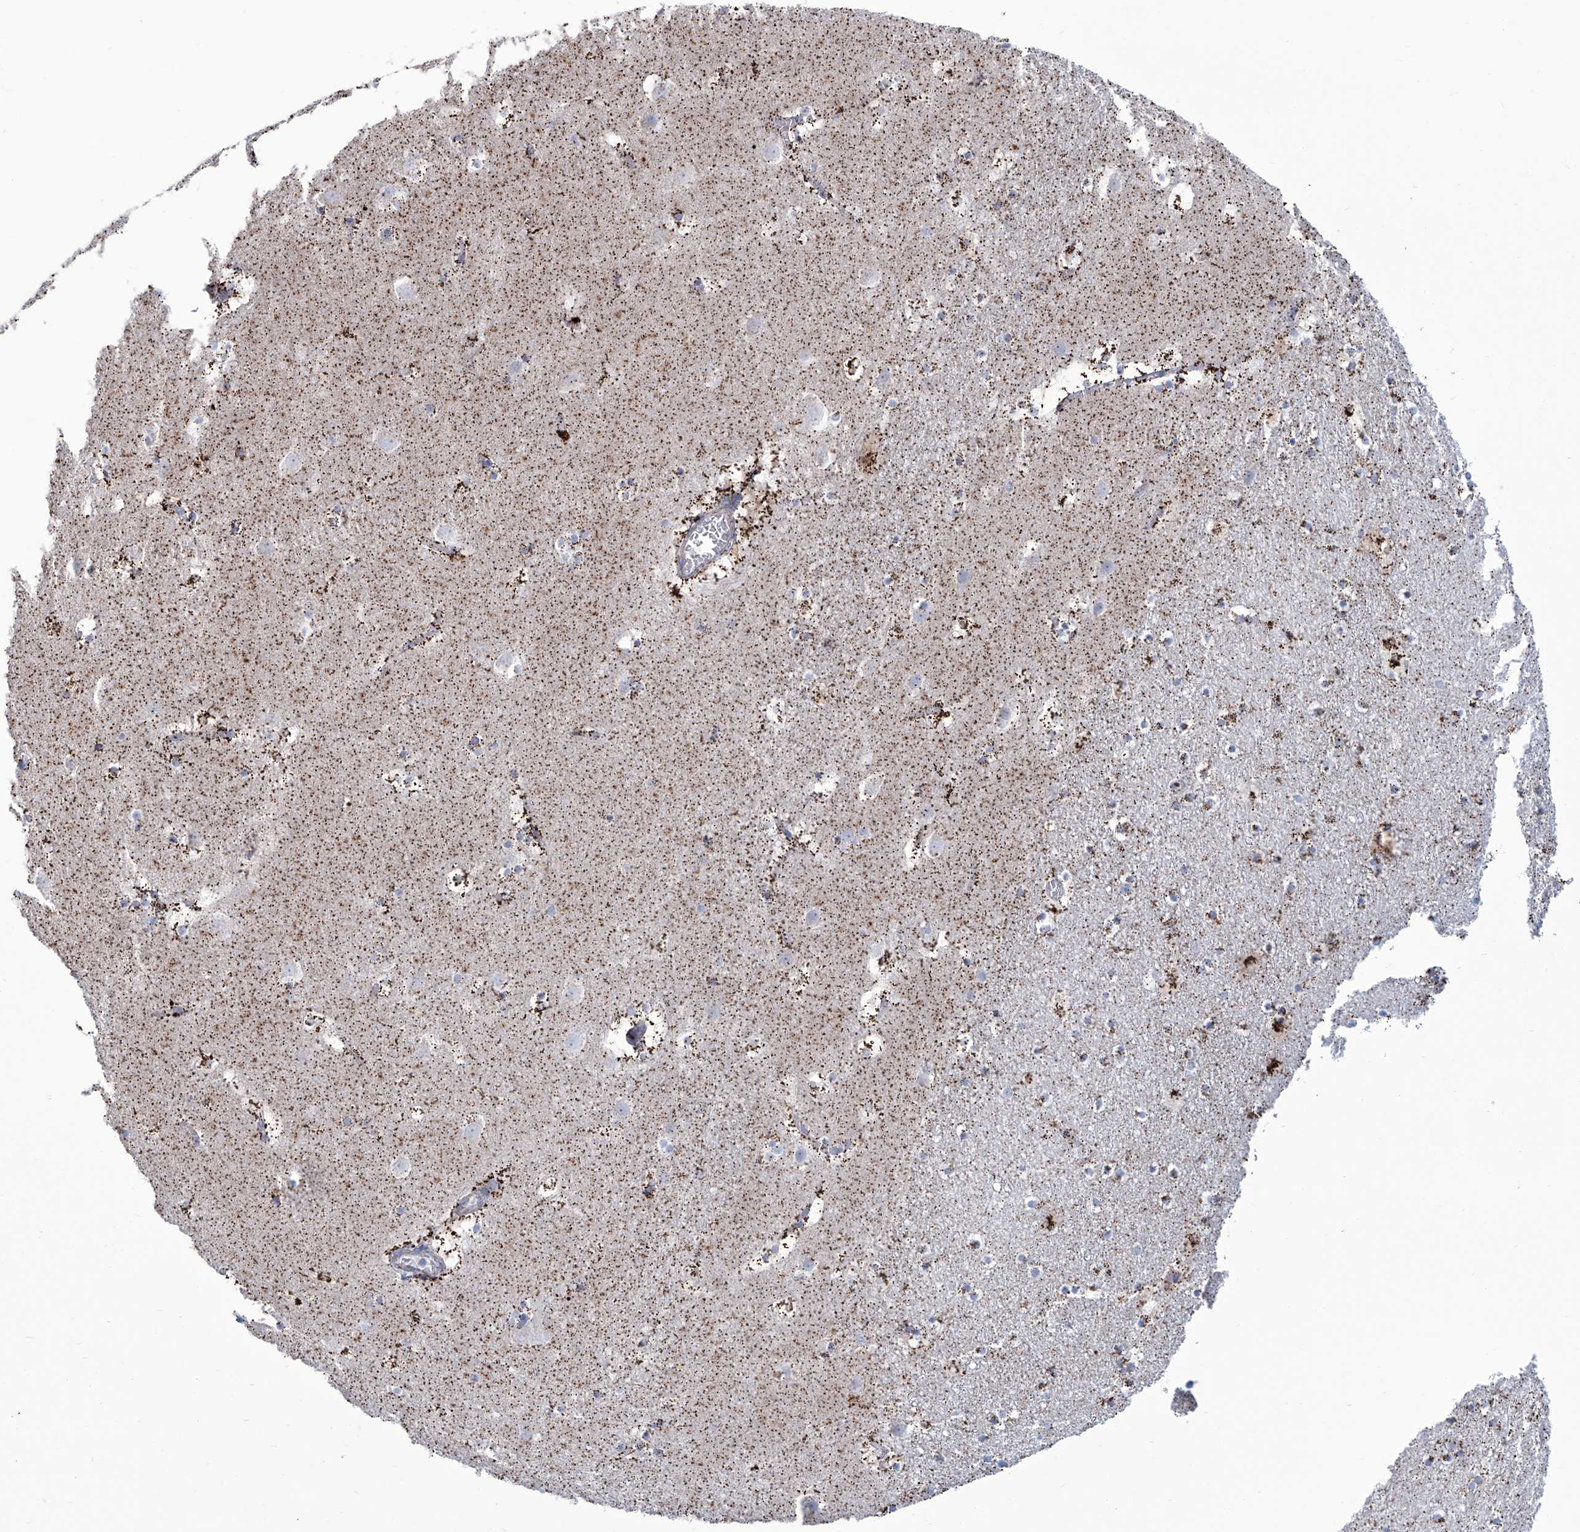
{"staining": {"intensity": "strong", "quantity": "<25%", "location": "cytoplasmic/membranous"}, "tissue": "caudate", "cell_type": "Glial cells", "image_type": "normal", "snomed": [{"axis": "morphology", "description": "Normal tissue, NOS"}, {"axis": "topography", "description": "Lateral ventricle wall"}], "caption": "Unremarkable caudate reveals strong cytoplasmic/membranous staining in approximately <25% of glial cells.", "gene": "ALDH6A1", "patient": {"sex": "male", "age": 45}}